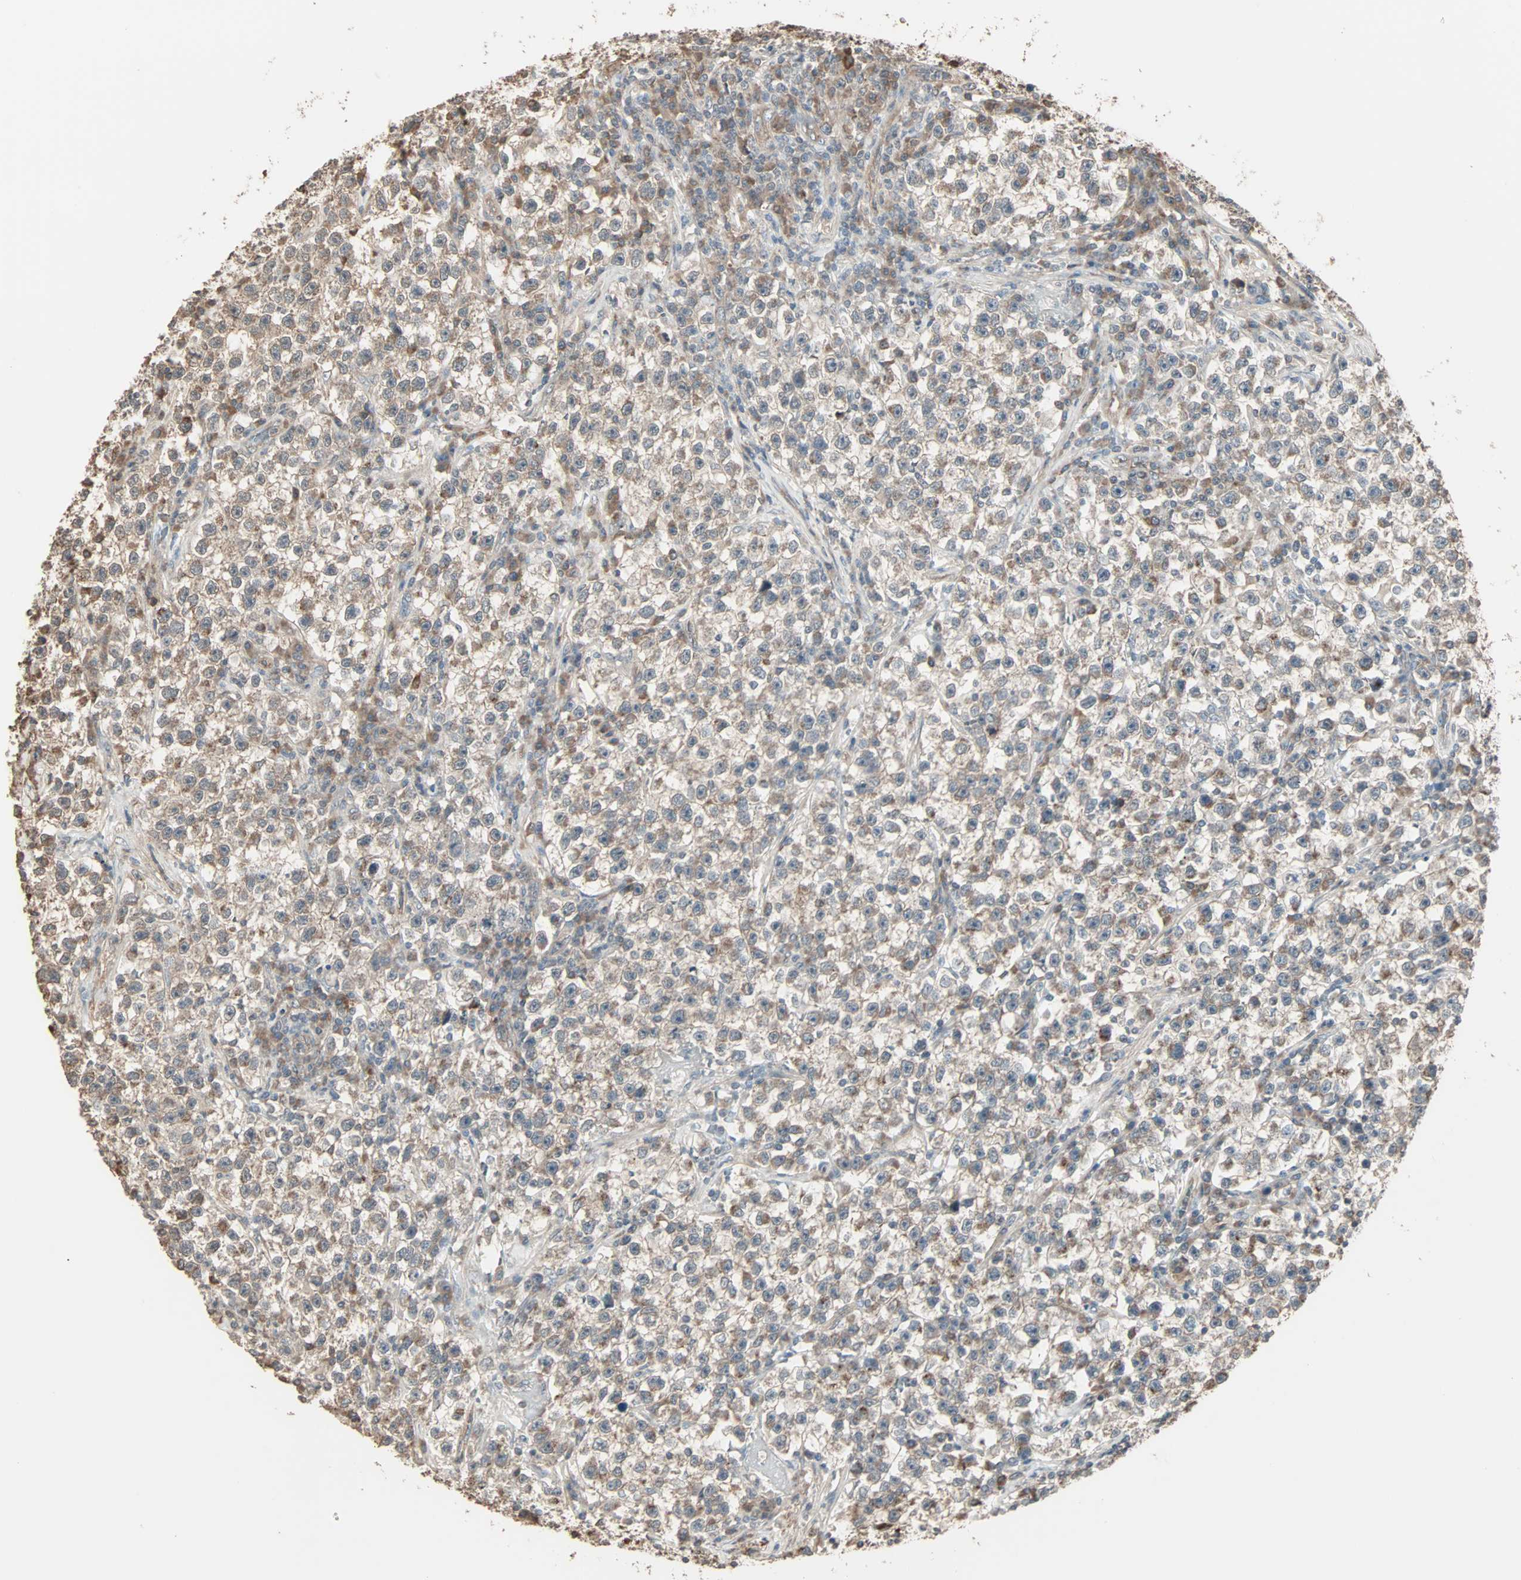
{"staining": {"intensity": "moderate", "quantity": "<25%", "location": "cytoplasmic/membranous"}, "tissue": "testis cancer", "cell_type": "Tumor cells", "image_type": "cancer", "snomed": [{"axis": "morphology", "description": "Seminoma, NOS"}, {"axis": "topography", "description": "Testis"}], "caption": "This is a photomicrograph of IHC staining of testis cancer (seminoma), which shows moderate expression in the cytoplasmic/membranous of tumor cells.", "gene": "GALNT3", "patient": {"sex": "male", "age": 22}}